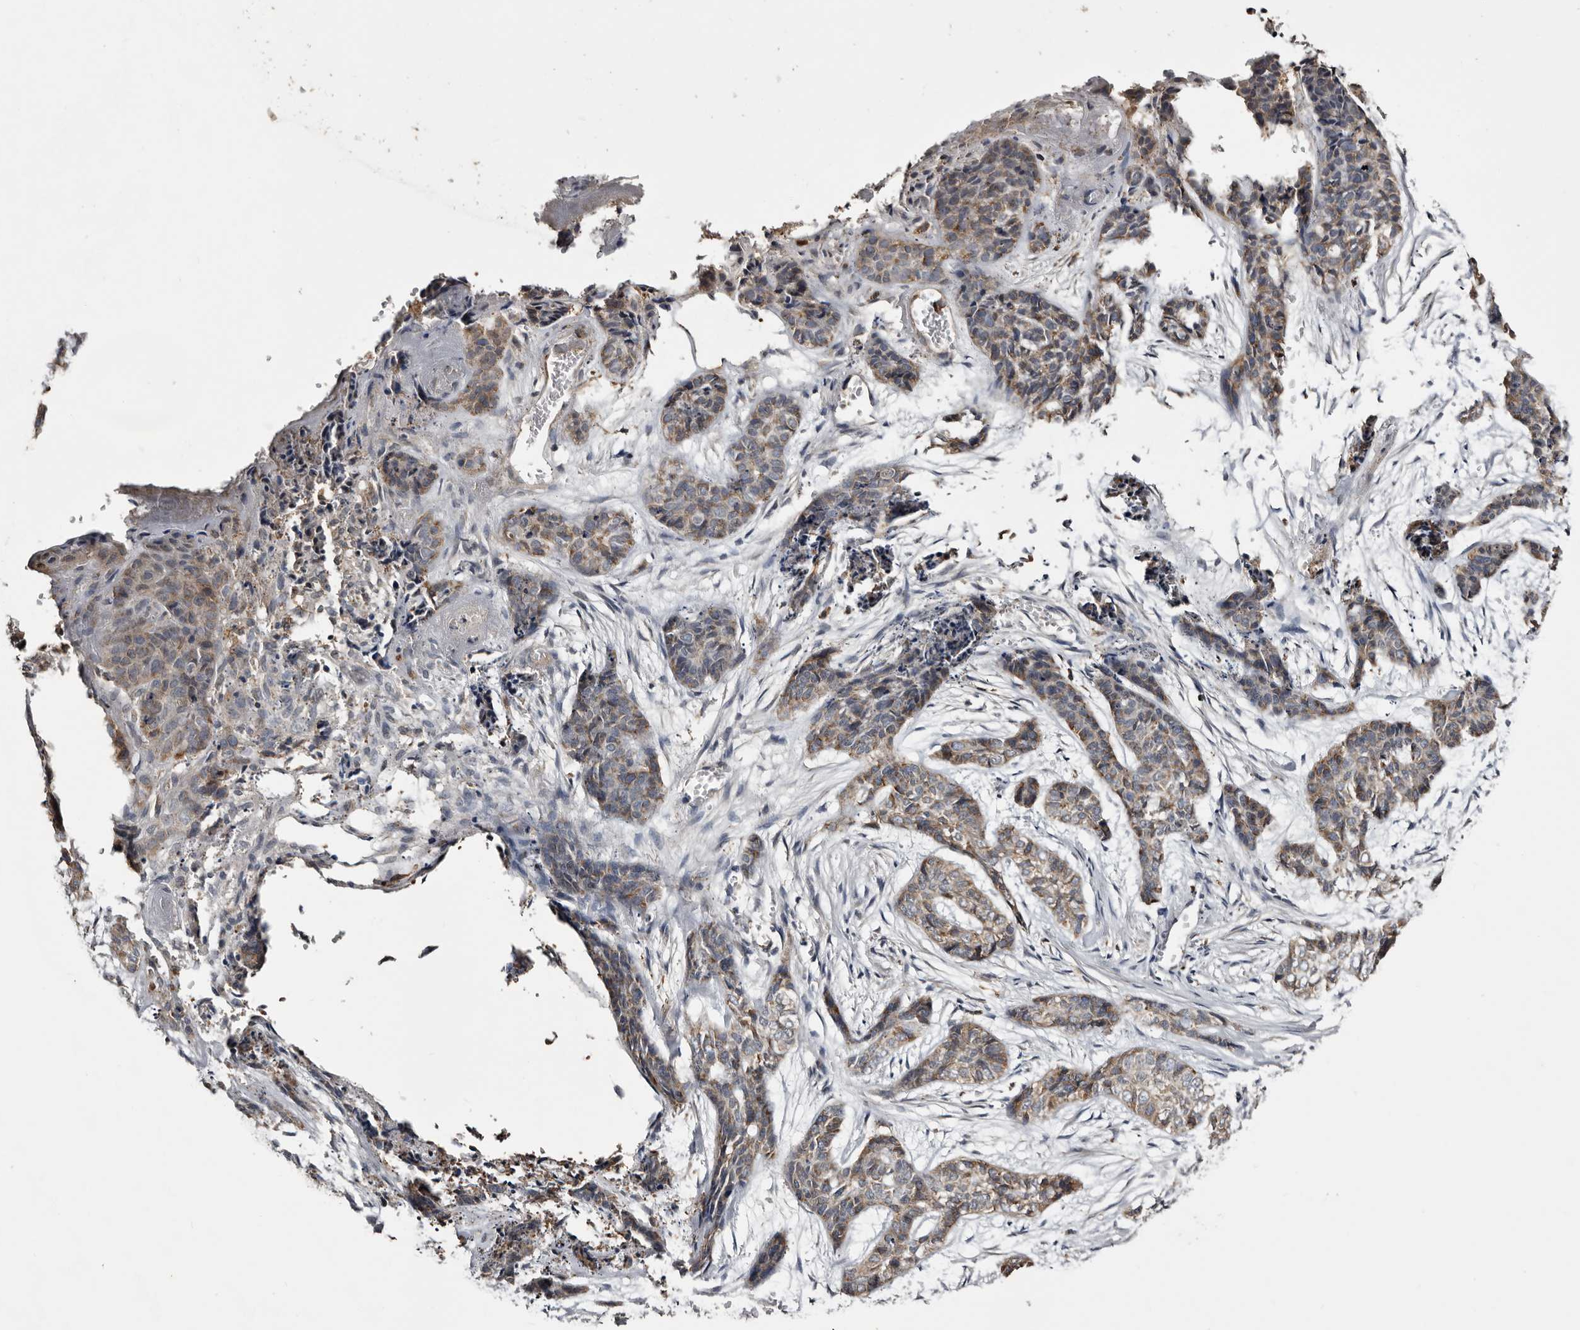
{"staining": {"intensity": "weak", "quantity": "25%-75%", "location": "cytoplasmic/membranous"}, "tissue": "skin cancer", "cell_type": "Tumor cells", "image_type": "cancer", "snomed": [{"axis": "morphology", "description": "Basal cell carcinoma"}, {"axis": "topography", "description": "Skin"}], "caption": "Basal cell carcinoma (skin) stained for a protein (brown) exhibits weak cytoplasmic/membranous positive expression in approximately 25%-75% of tumor cells.", "gene": "INKA2", "patient": {"sex": "female", "age": 64}}